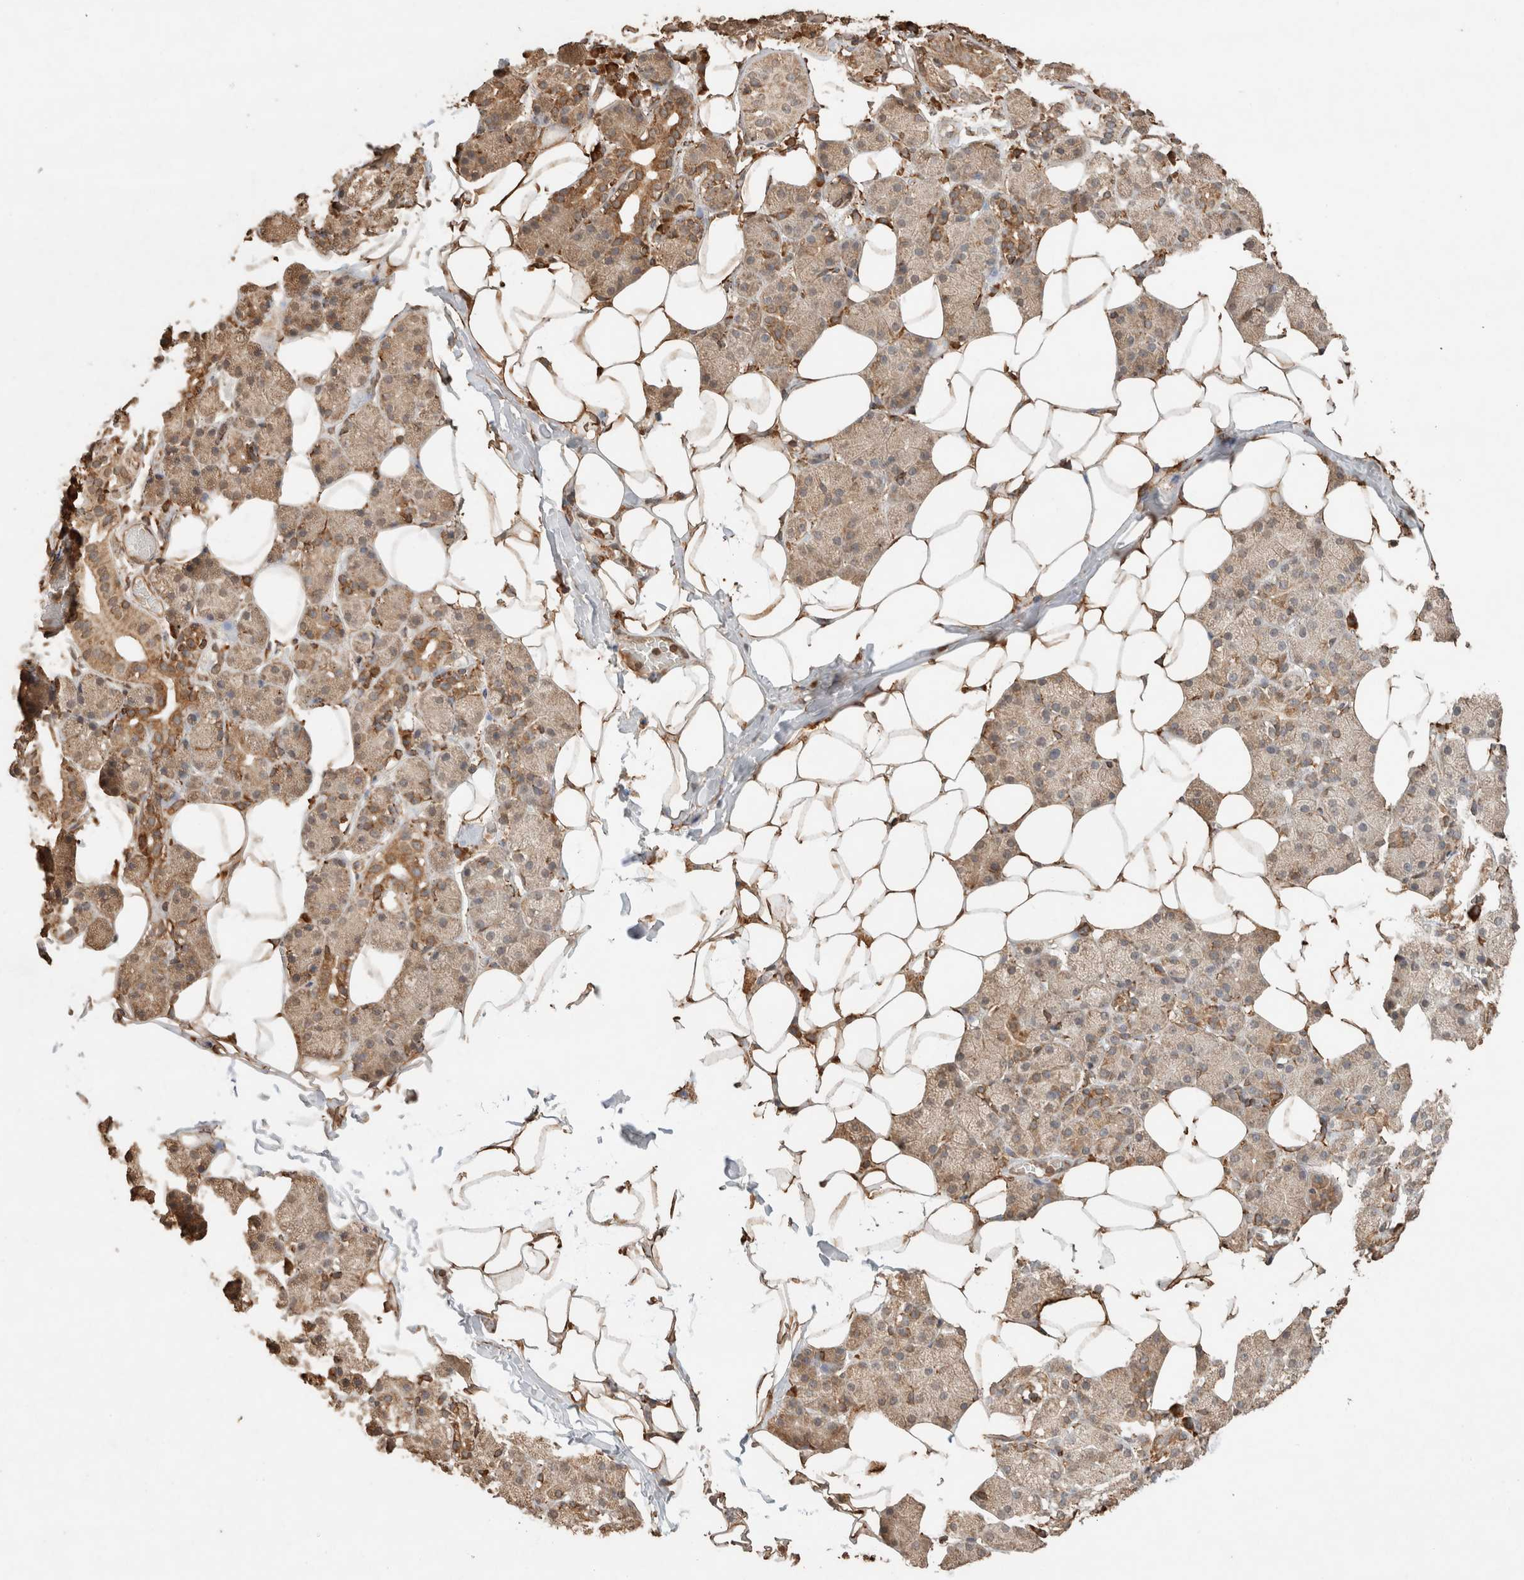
{"staining": {"intensity": "weak", "quantity": ">75%", "location": "cytoplasmic/membranous"}, "tissue": "salivary gland", "cell_type": "Glandular cells", "image_type": "normal", "snomed": [{"axis": "morphology", "description": "Normal tissue, NOS"}, {"axis": "topography", "description": "Salivary gland"}], "caption": "High-magnification brightfield microscopy of benign salivary gland stained with DAB (3,3'-diaminobenzidine) (brown) and counterstained with hematoxylin (blue). glandular cells exhibit weak cytoplasmic/membranous staining is identified in about>75% of cells. The staining was performed using DAB to visualize the protein expression in brown, while the nuclei were stained in blue with hematoxylin (Magnification: 20x).", "gene": "ERAP1", "patient": {"sex": "female", "age": 33}}